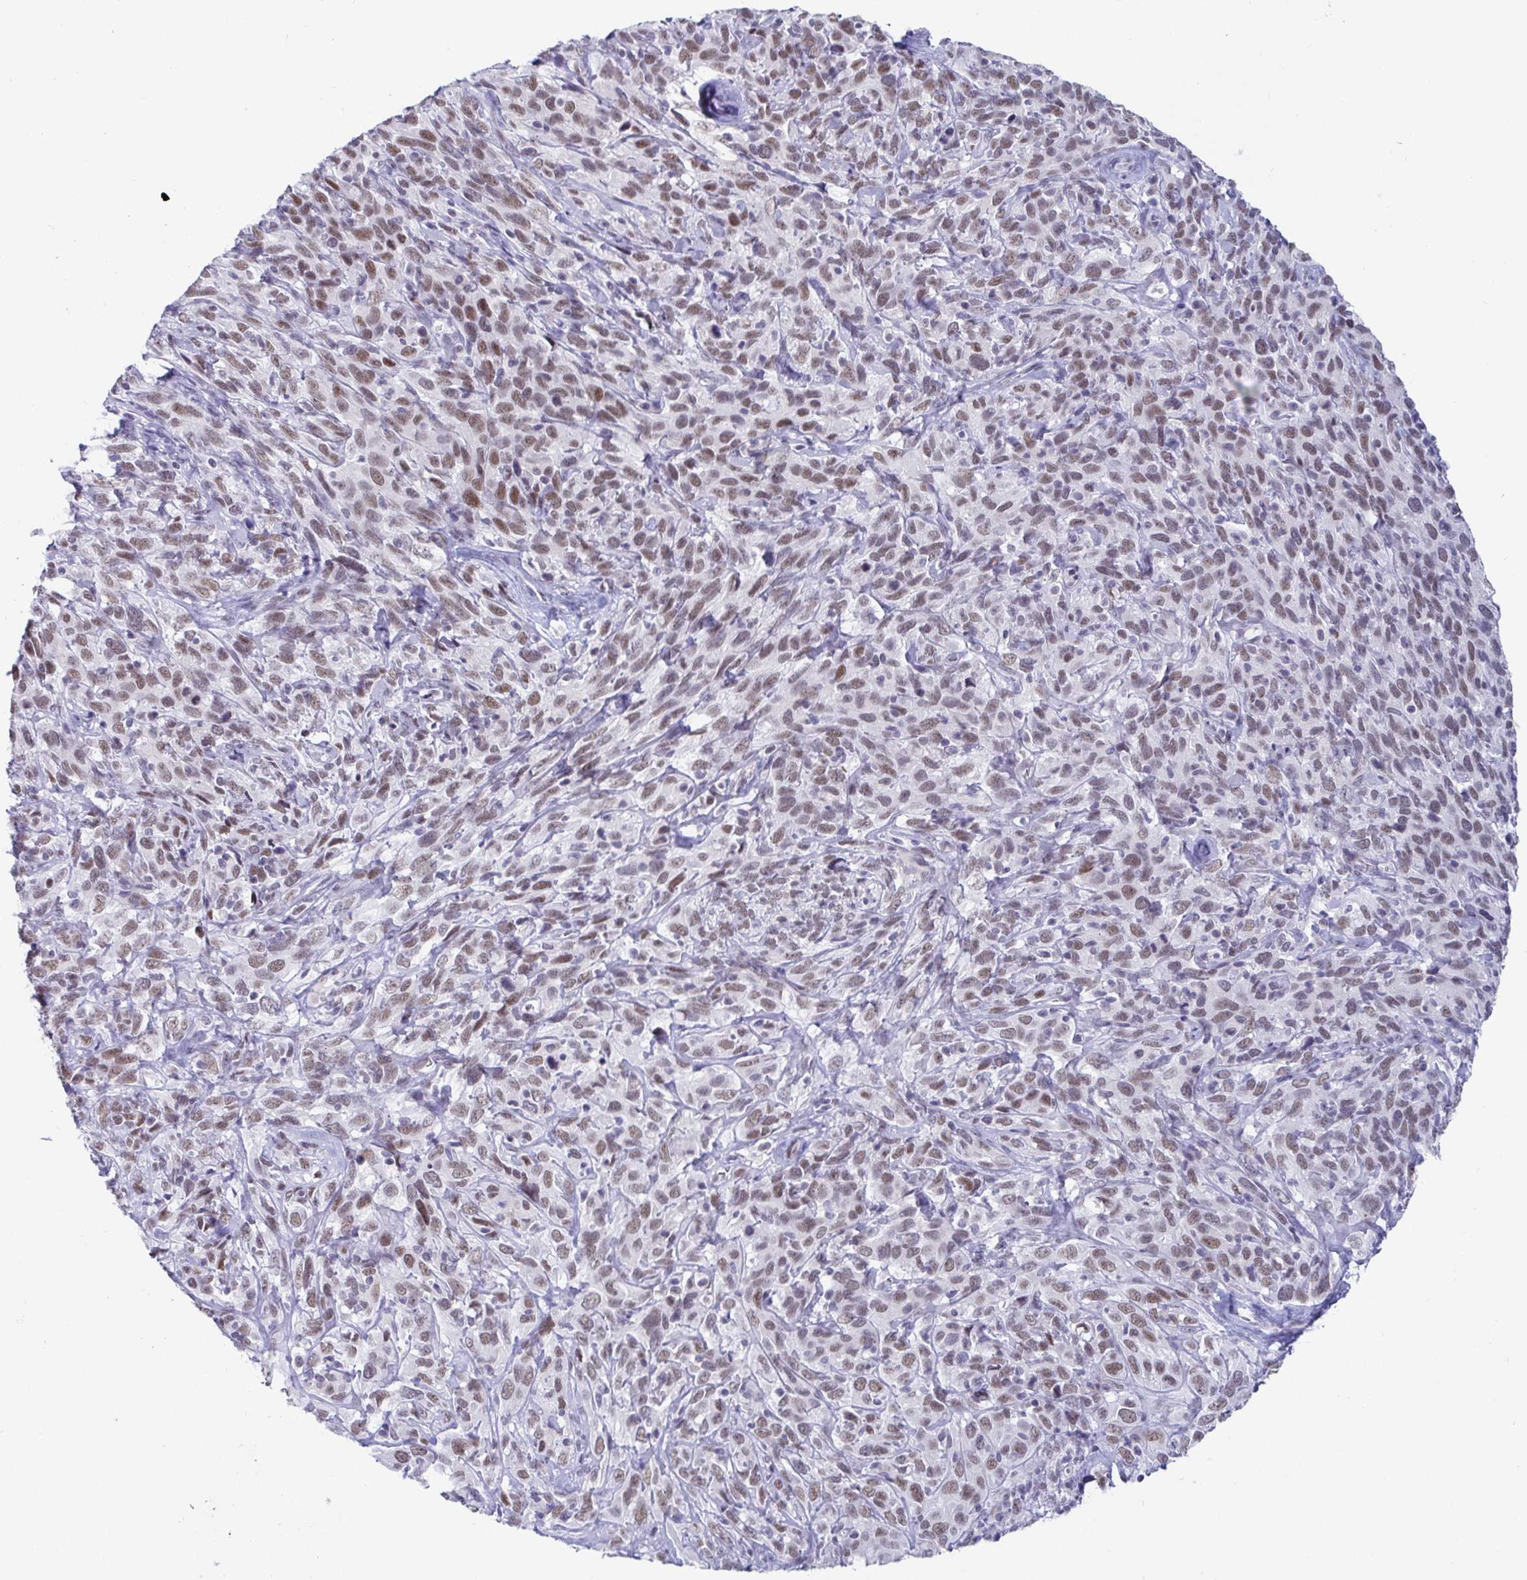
{"staining": {"intensity": "moderate", "quantity": ">75%", "location": "nuclear"}, "tissue": "cervical cancer", "cell_type": "Tumor cells", "image_type": "cancer", "snomed": [{"axis": "morphology", "description": "Normal tissue, NOS"}, {"axis": "morphology", "description": "Squamous cell carcinoma, NOS"}, {"axis": "topography", "description": "Cervix"}], "caption": "The immunohistochemical stain highlights moderate nuclear staining in tumor cells of cervical cancer tissue. The staining was performed using DAB to visualize the protein expression in brown, while the nuclei were stained in blue with hematoxylin (Magnification: 20x).", "gene": "WDR72", "patient": {"sex": "female", "age": 51}}